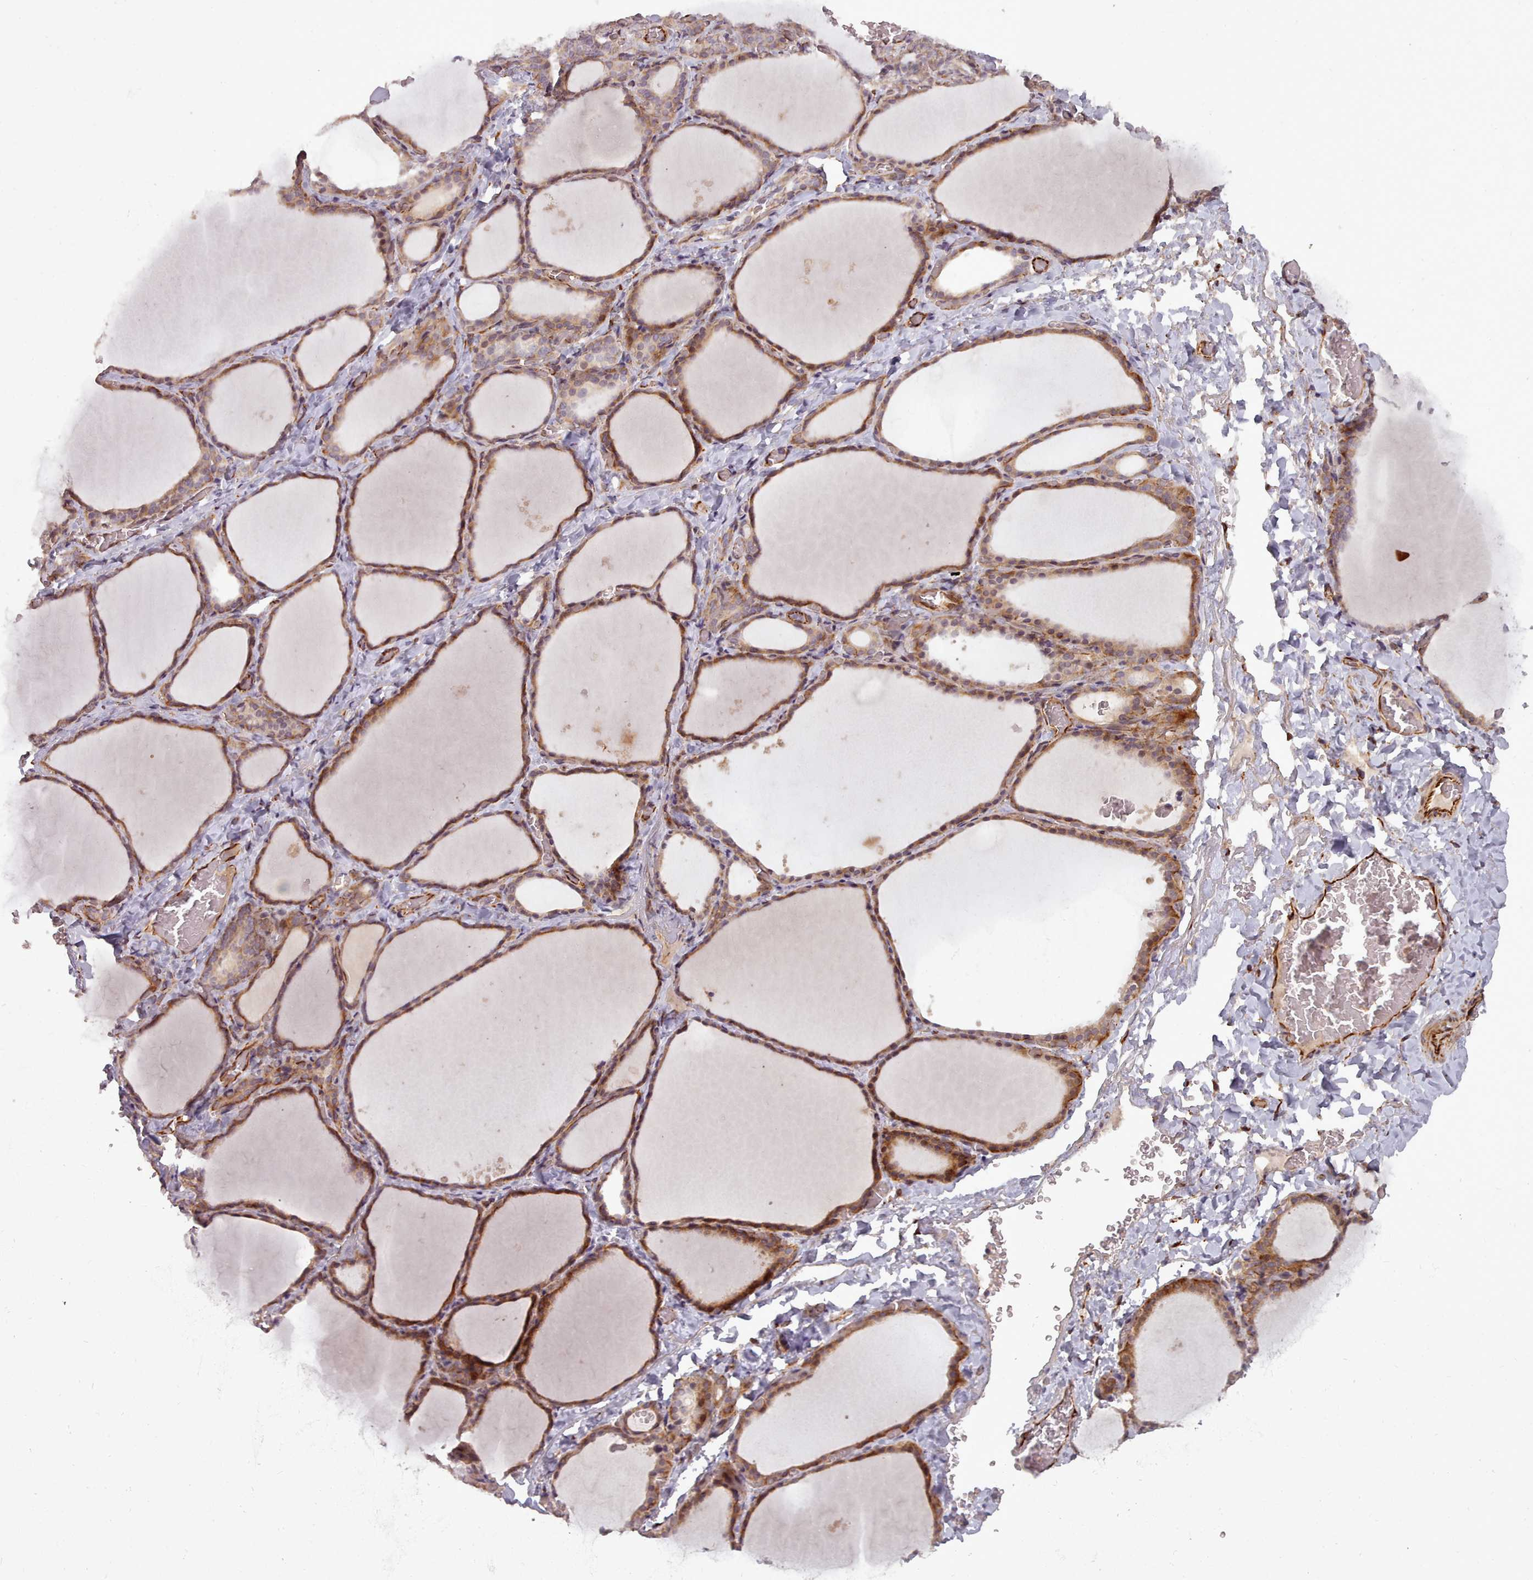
{"staining": {"intensity": "moderate", "quantity": ">75%", "location": "cytoplasmic/membranous"}, "tissue": "thyroid gland", "cell_type": "Glandular cells", "image_type": "normal", "snomed": [{"axis": "morphology", "description": "Normal tissue, NOS"}, {"axis": "topography", "description": "Thyroid gland"}], "caption": "Protein analysis of unremarkable thyroid gland displays moderate cytoplasmic/membranous staining in about >75% of glandular cells.", "gene": "GBGT1", "patient": {"sex": "female", "age": 39}}